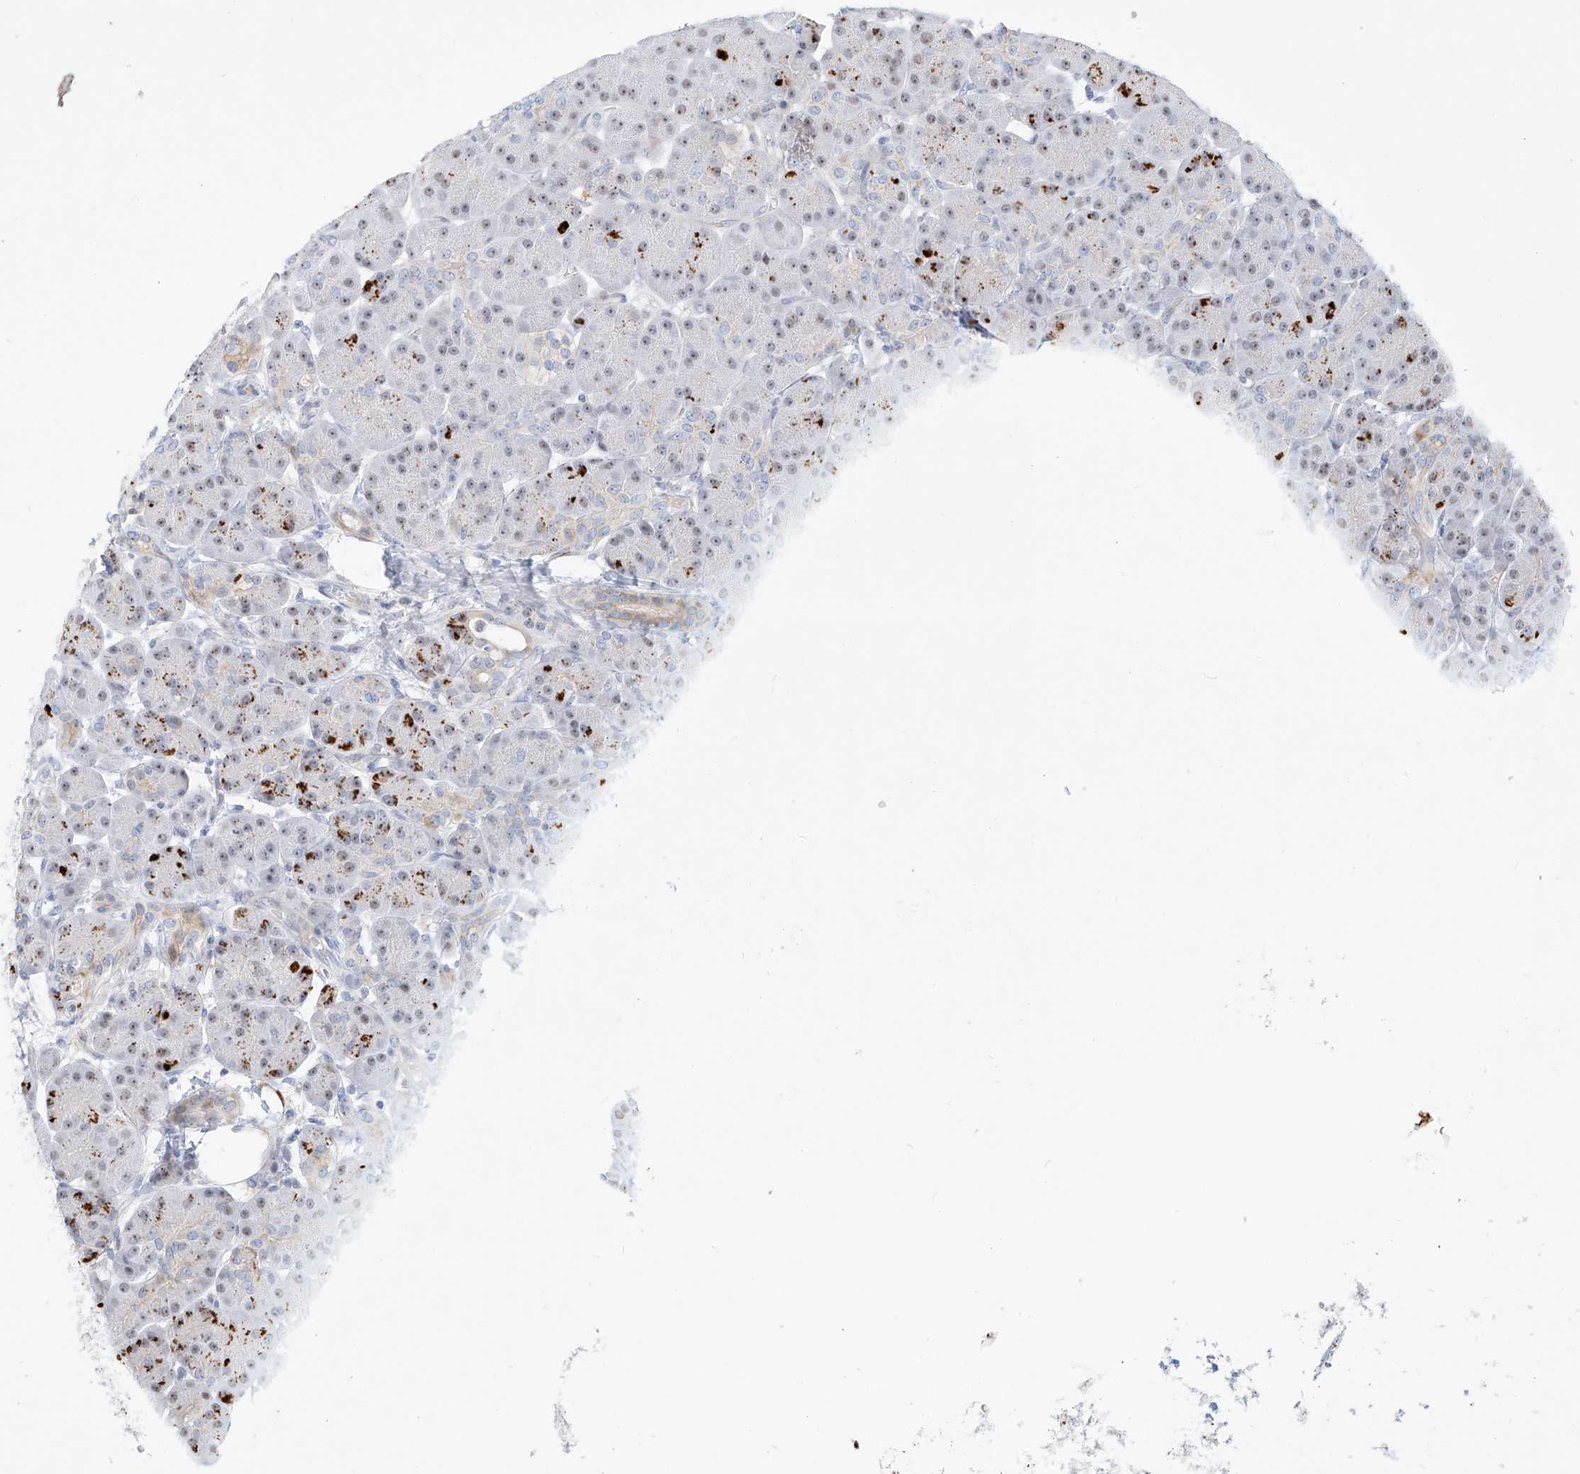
{"staining": {"intensity": "moderate", "quantity": "<25%", "location": "cytoplasmic/membranous,nuclear"}, "tissue": "pancreas", "cell_type": "Exocrine glandular cells", "image_type": "normal", "snomed": [{"axis": "morphology", "description": "Normal tissue, NOS"}, {"axis": "topography", "description": "Pancreas"}], "caption": "Protein staining of normal pancreas exhibits moderate cytoplasmic/membranous,nuclear positivity in approximately <25% of exocrine glandular cells.", "gene": "SNU13", "patient": {"sex": "male", "age": 63}}